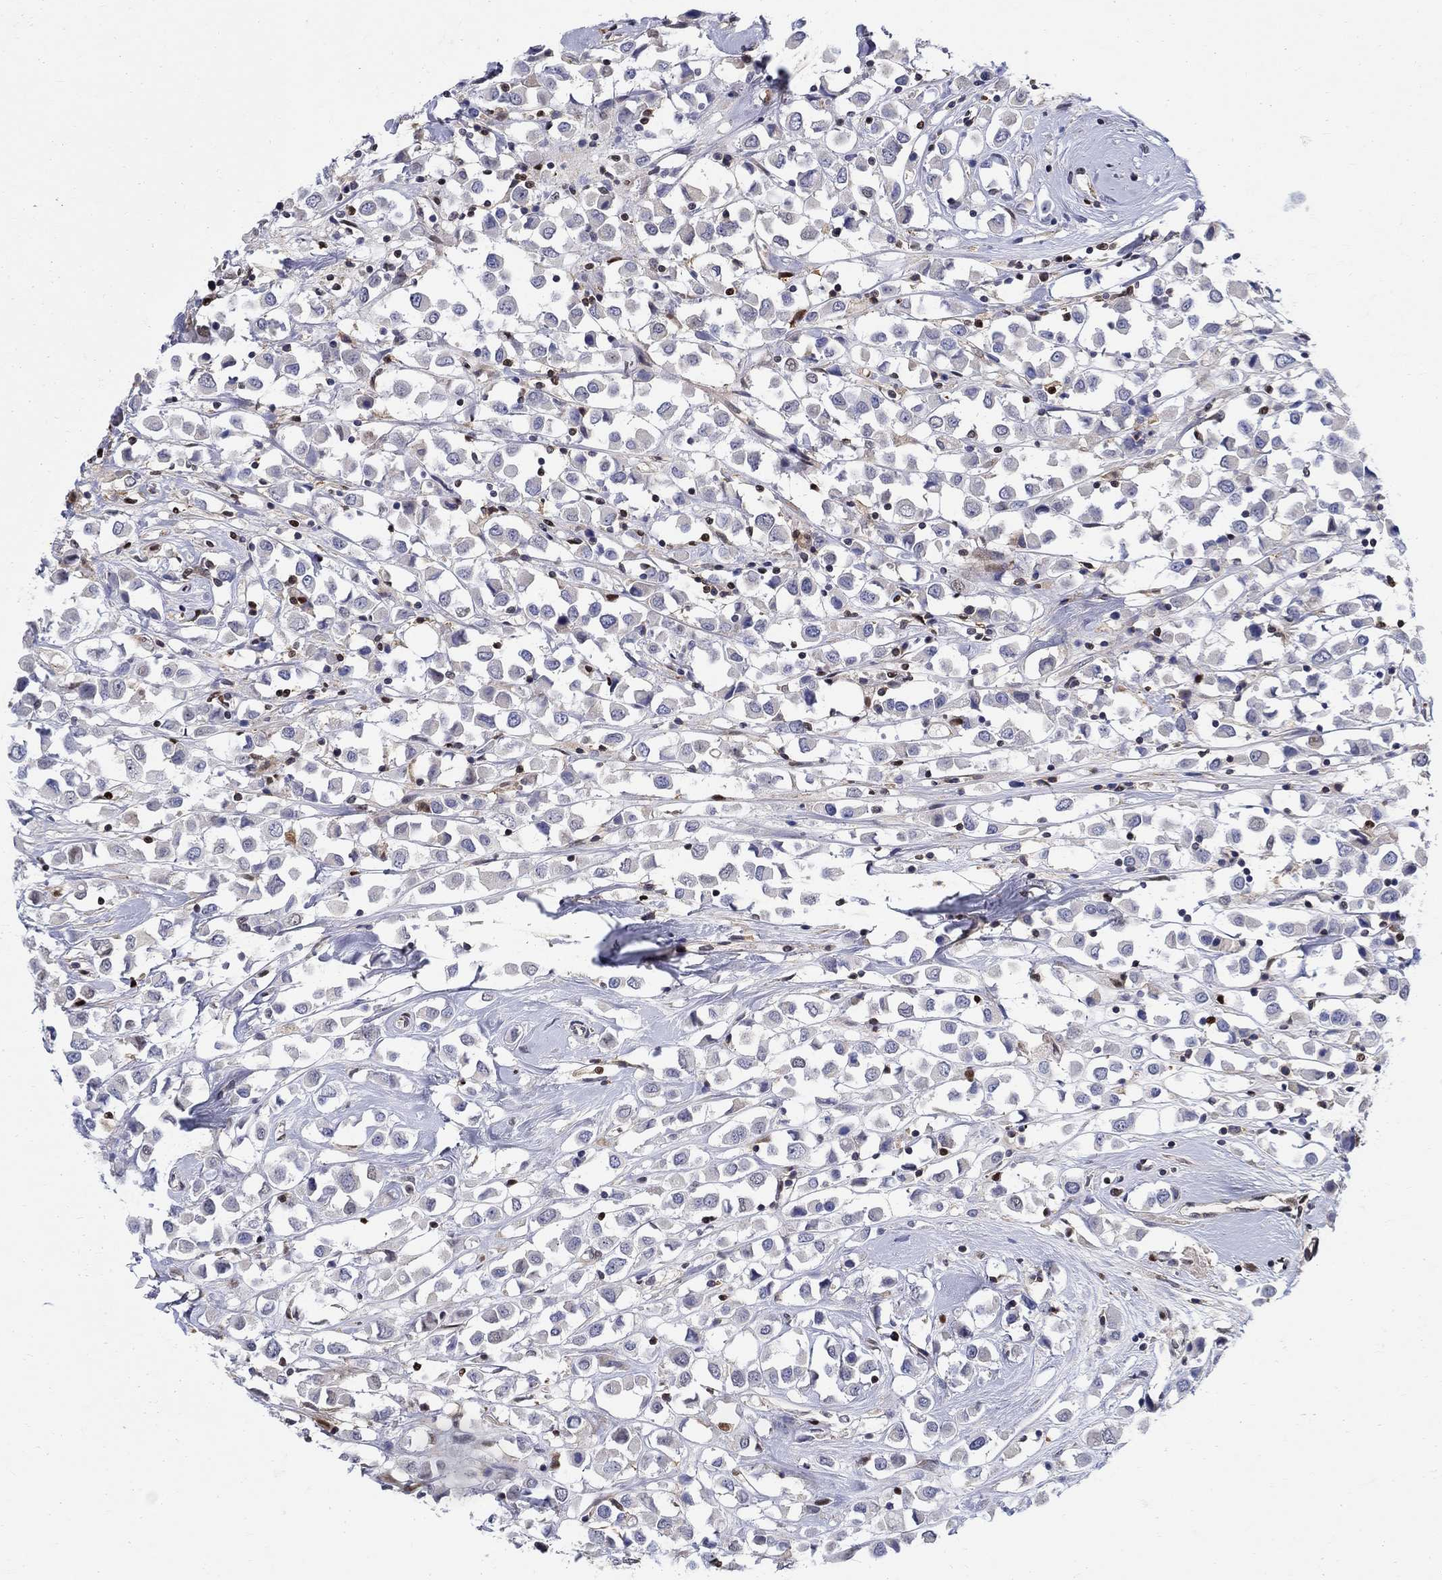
{"staining": {"intensity": "negative", "quantity": "none", "location": "none"}, "tissue": "breast cancer", "cell_type": "Tumor cells", "image_type": "cancer", "snomed": [{"axis": "morphology", "description": "Duct carcinoma"}, {"axis": "topography", "description": "Breast"}], "caption": "There is no significant staining in tumor cells of breast cancer. (DAB immunohistochemistry (IHC) with hematoxylin counter stain).", "gene": "ZNF594", "patient": {"sex": "female", "age": 61}}